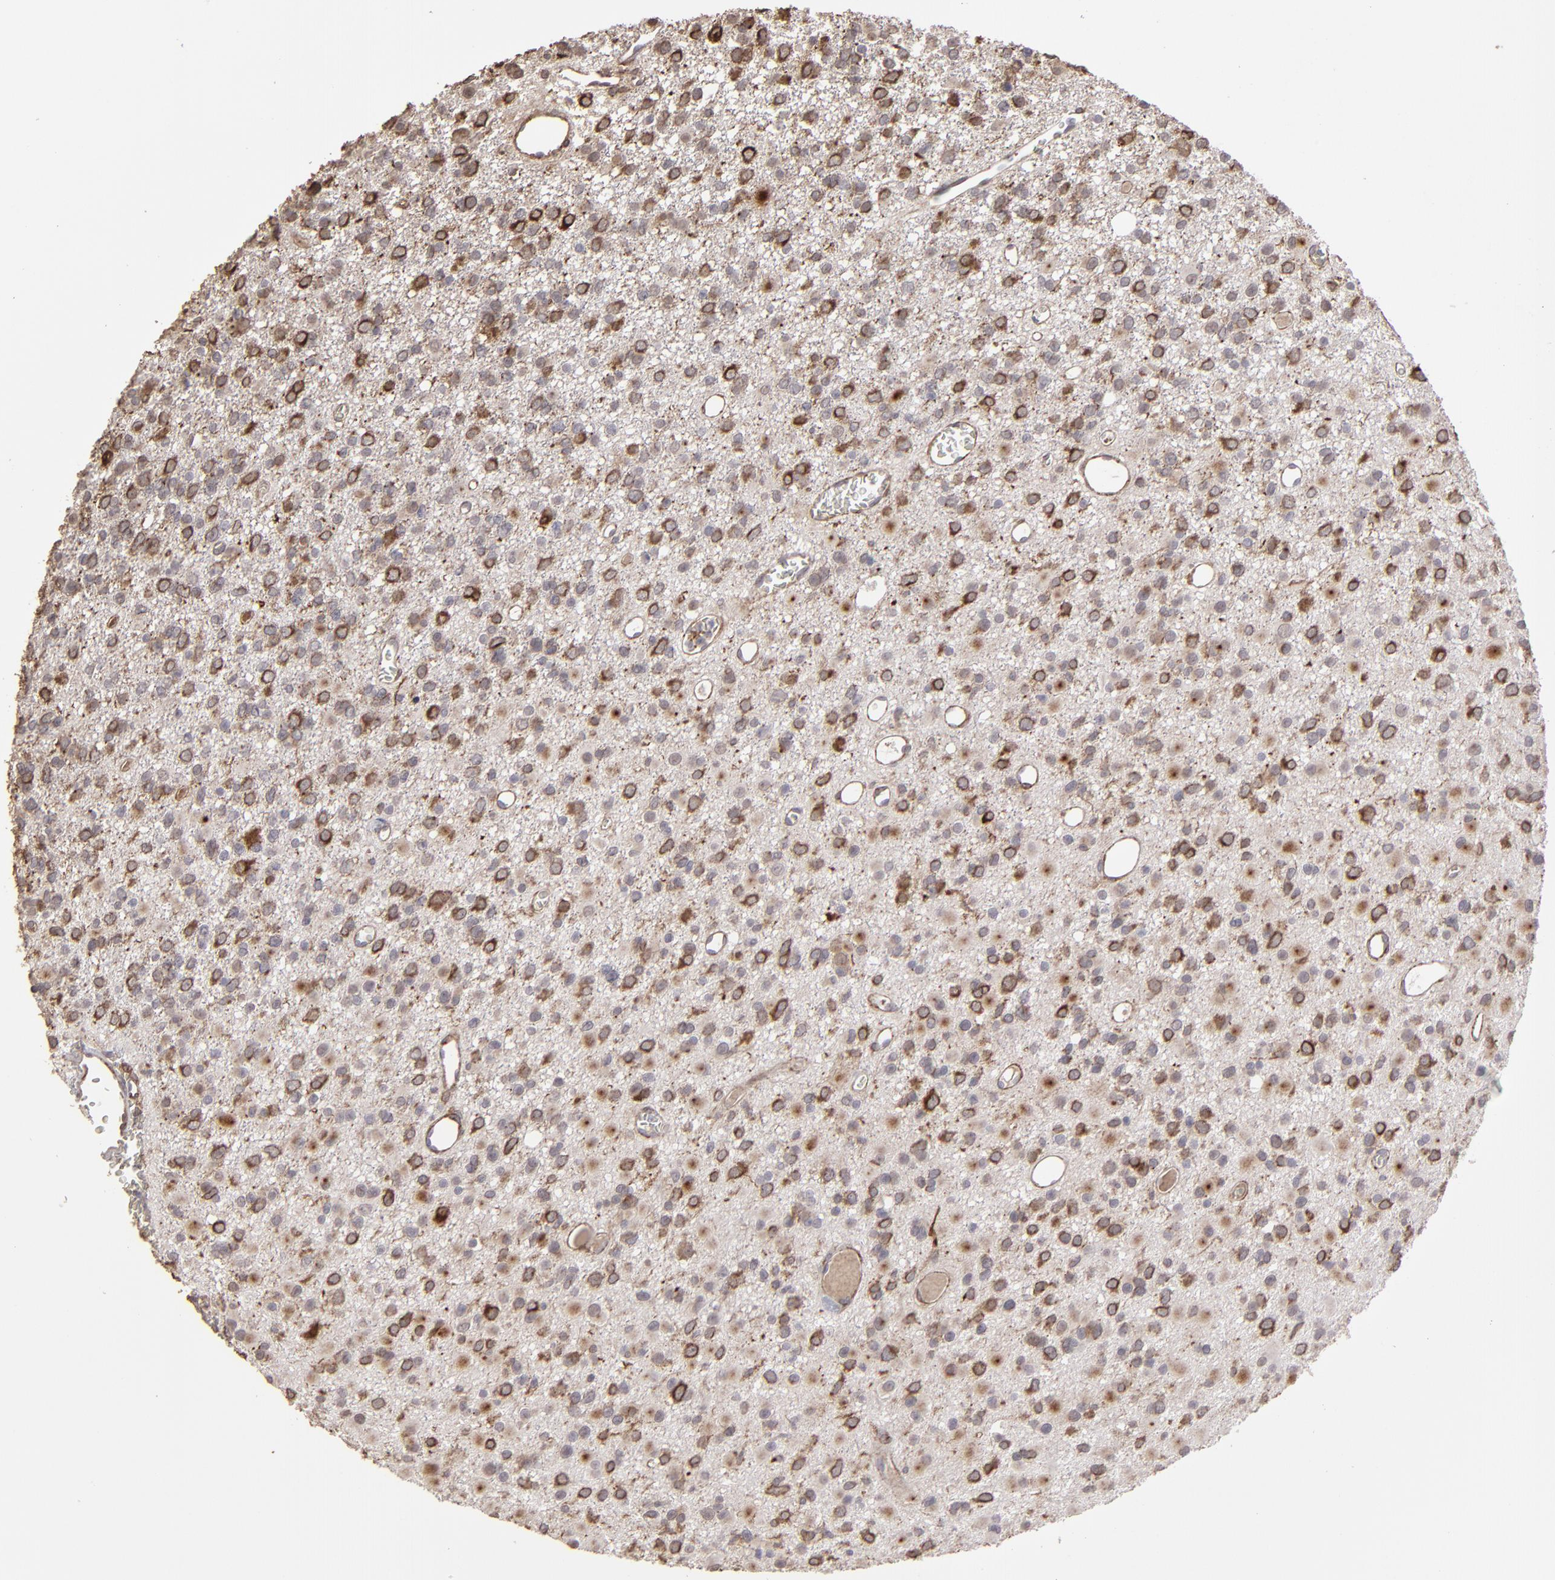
{"staining": {"intensity": "strong", "quantity": "25%-75%", "location": "cytoplasmic/membranous"}, "tissue": "glioma", "cell_type": "Tumor cells", "image_type": "cancer", "snomed": [{"axis": "morphology", "description": "Glioma, malignant, Low grade"}, {"axis": "topography", "description": "Brain"}], "caption": "Protein expression analysis of glioma exhibits strong cytoplasmic/membranous staining in approximately 25%-75% of tumor cells.", "gene": "ITGB5", "patient": {"sex": "male", "age": 42}}